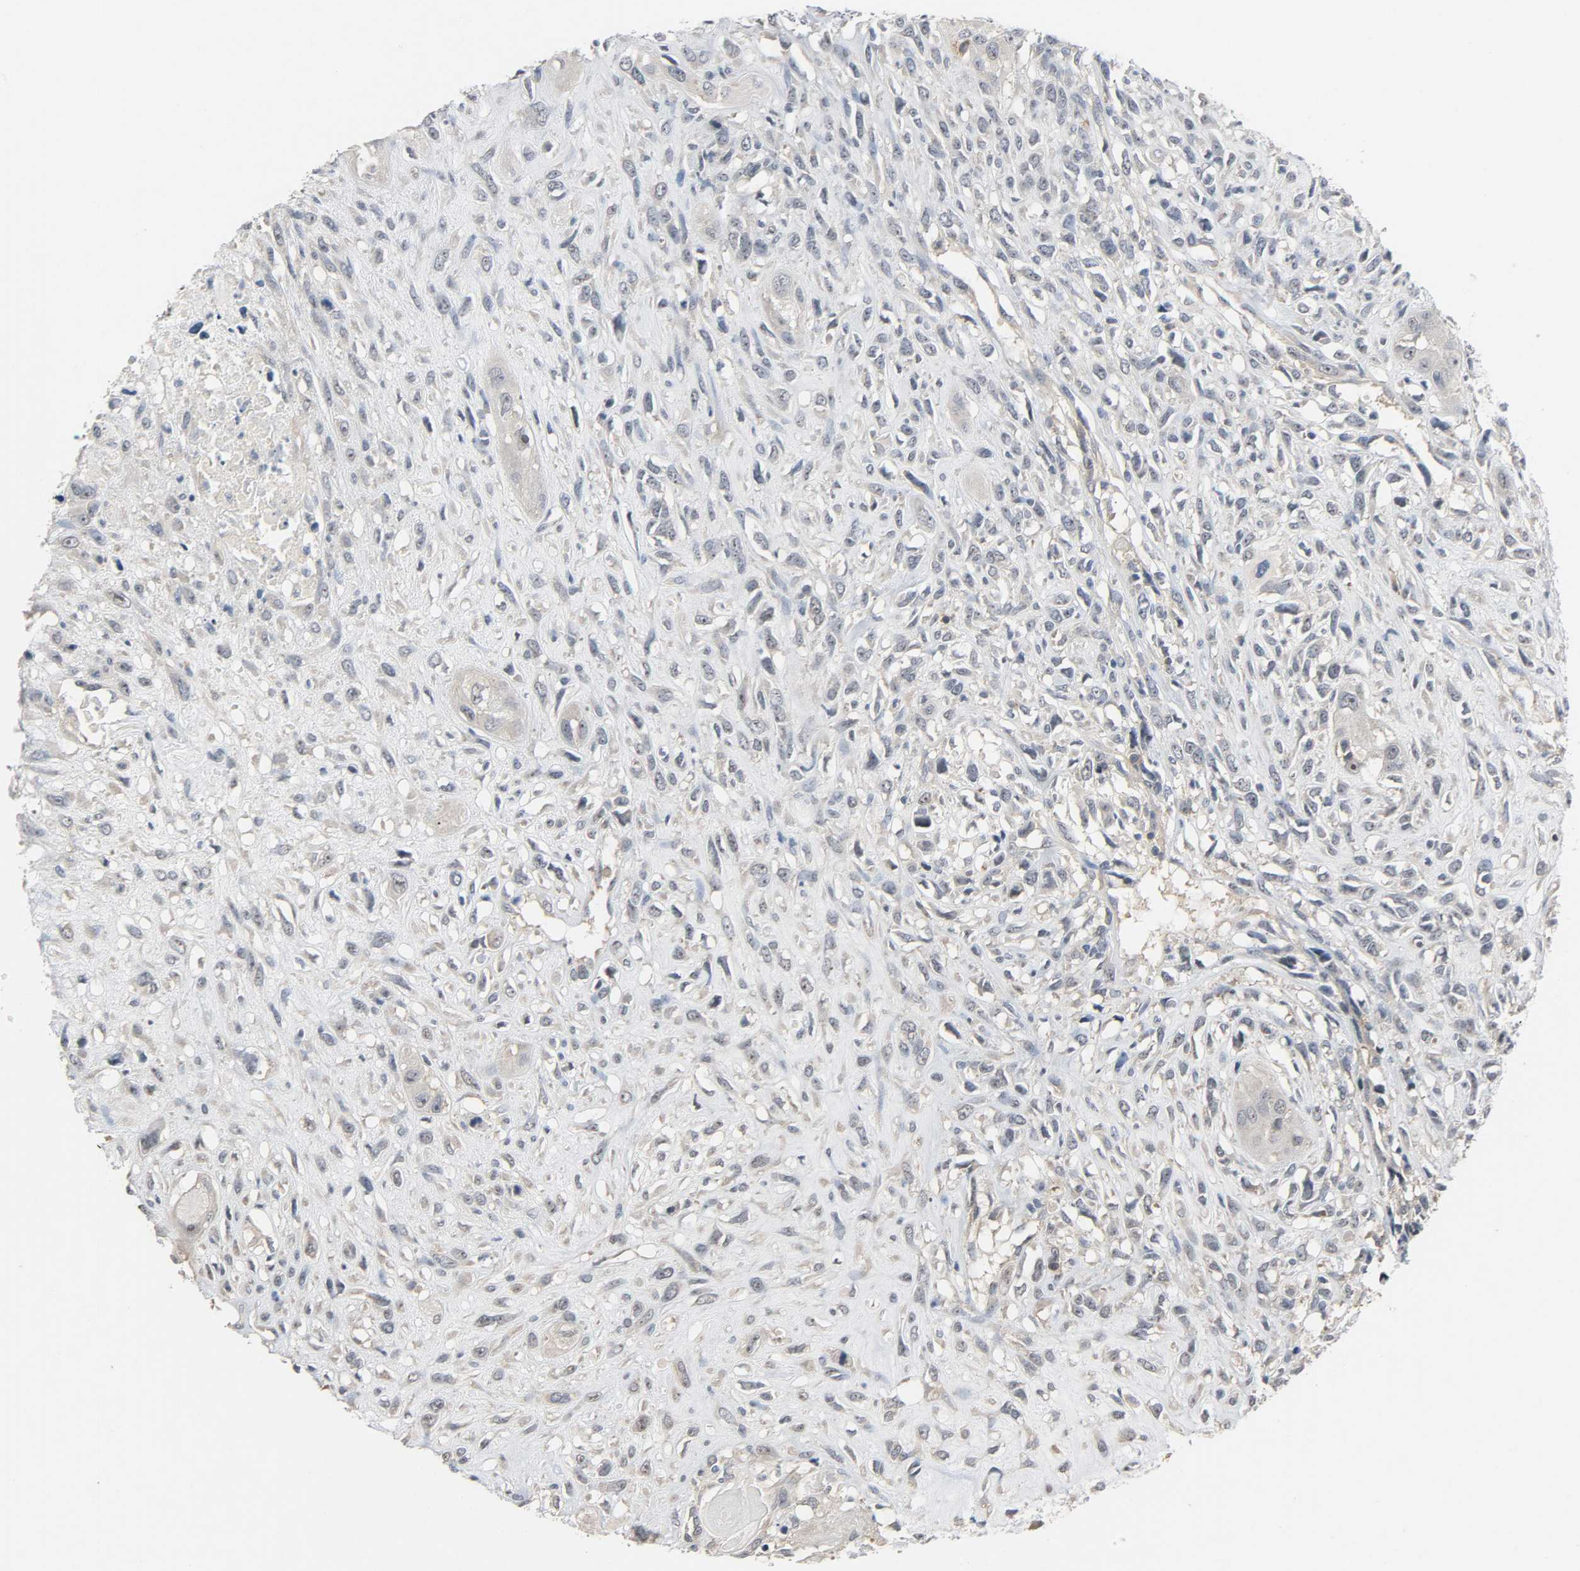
{"staining": {"intensity": "weak", "quantity": "25%-75%", "location": "cytoplasmic/membranous"}, "tissue": "head and neck cancer", "cell_type": "Tumor cells", "image_type": "cancer", "snomed": [{"axis": "morphology", "description": "Necrosis, NOS"}, {"axis": "morphology", "description": "Neoplasm, malignant, NOS"}, {"axis": "topography", "description": "Salivary gland"}, {"axis": "topography", "description": "Head-Neck"}], "caption": "Brown immunohistochemical staining in human head and neck cancer reveals weak cytoplasmic/membranous positivity in approximately 25%-75% of tumor cells.", "gene": "CD4", "patient": {"sex": "male", "age": 43}}